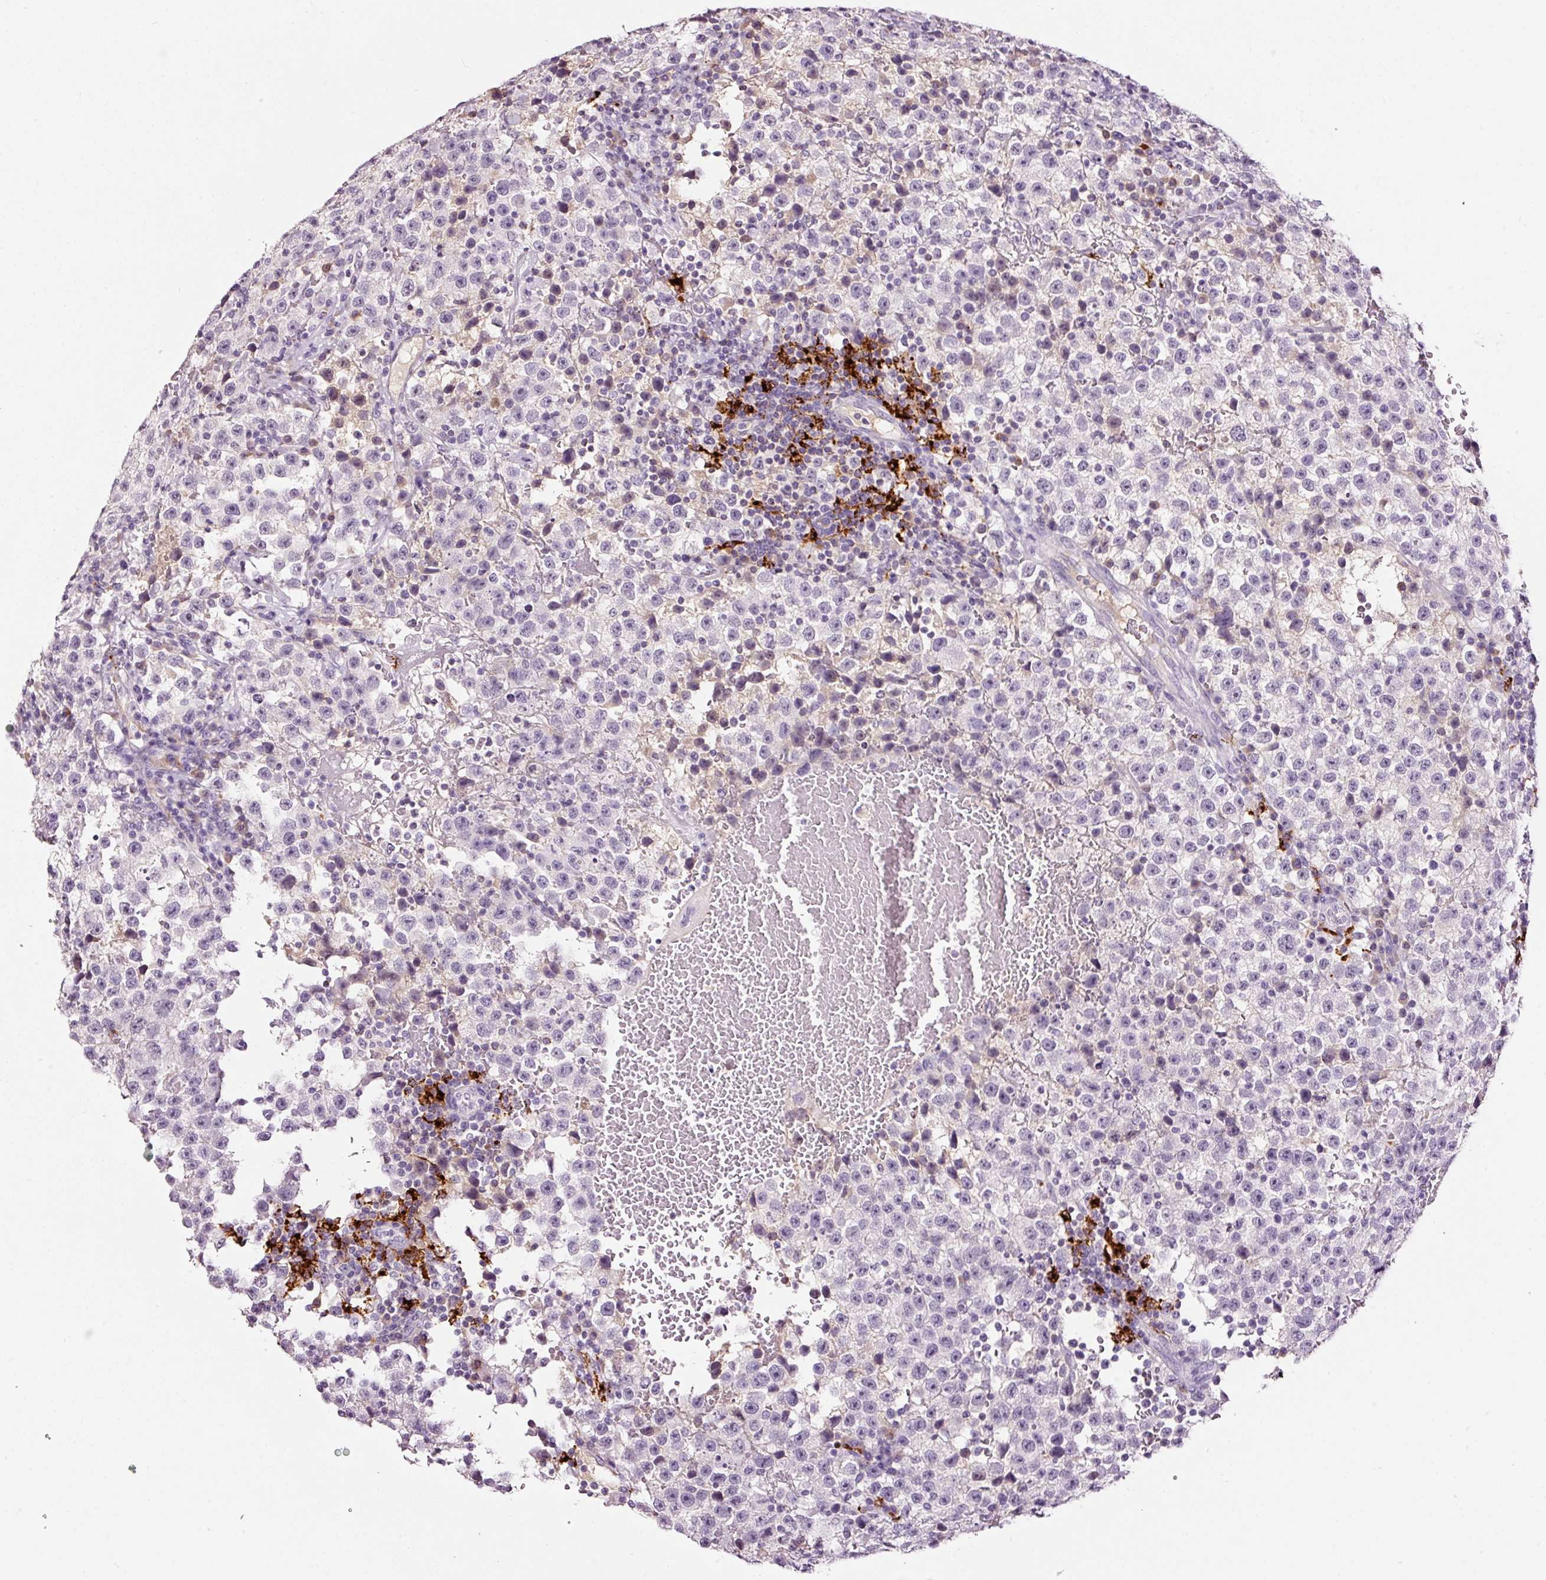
{"staining": {"intensity": "weak", "quantity": "<25%", "location": "nuclear"}, "tissue": "testis cancer", "cell_type": "Tumor cells", "image_type": "cancer", "snomed": [{"axis": "morphology", "description": "Seminoma, NOS"}, {"axis": "topography", "description": "Testis"}], "caption": "Micrograph shows no significant protein staining in tumor cells of testis cancer. (Brightfield microscopy of DAB (3,3'-diaminobenzidine) IHC at high magnification).", "gene": "LAMP3", "patient": {"sex": "male", "age": 22}}